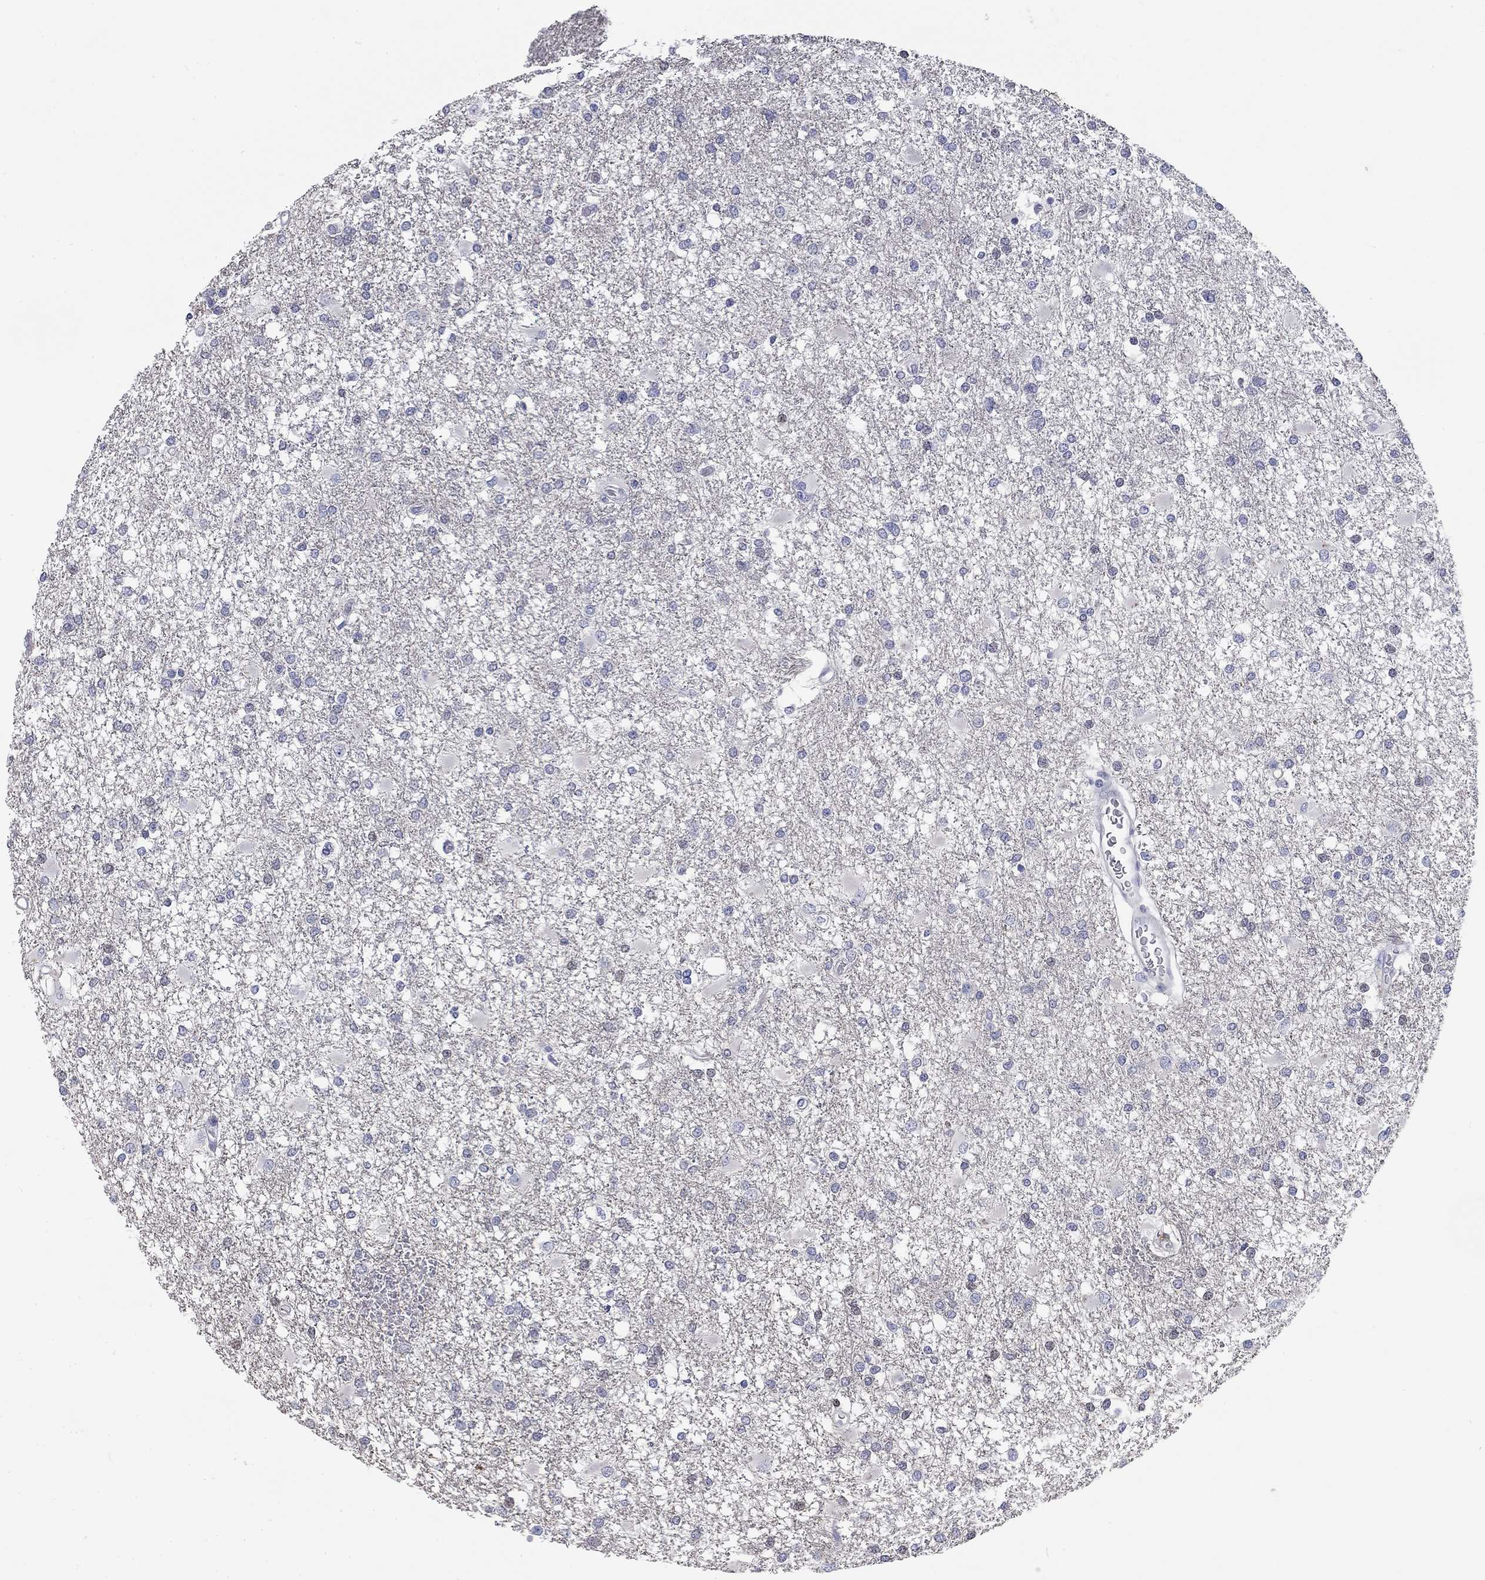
{"staining": {"intensity": "negative", "quantity": "none", "location": "none"}, "tissue": "glioma", "cell_type": "Tumor cells", "image_type": "cancer", "snomed": [{"axis": "morphology", "description": "Glioma, malignant, High grade"}, {"axis": "topography", "description": "Cerebral cortex"}], "caption": "This is a micrograph of immunohistochemistry staining of glioma, which shows no positivity in tumor cells.", "gene": "CALB1", "patient": {"sex": "male", "age": 79}}